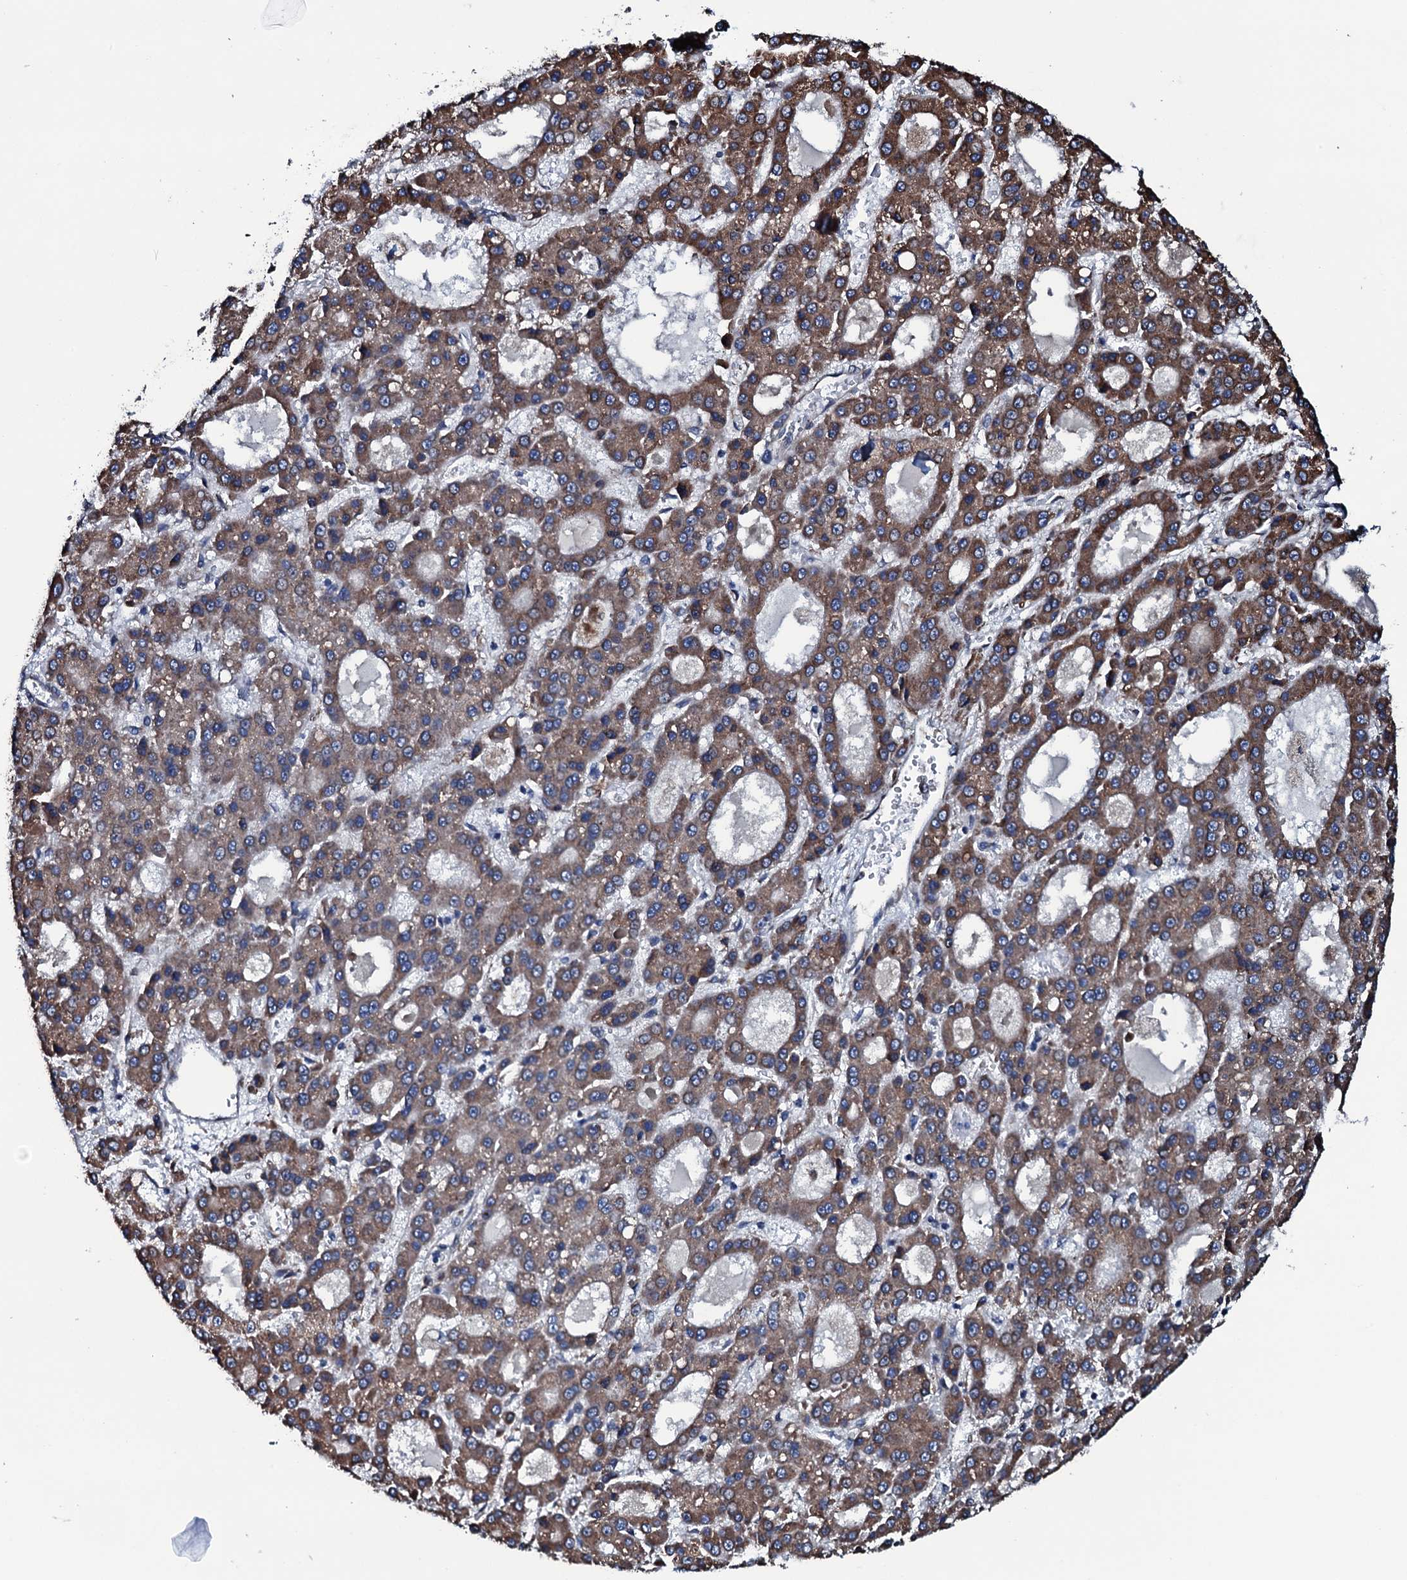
{"staining": {"intensity": "moderate", "quantity": ">75%", "location": "cytoplasmic/membranous"}, "tissue": "liver cancer", "cell_type": "Tumor cells", "image_type": "cancer", "snomed": [{"axis": "morphology", "description": "Carcinoma, Hepatocellular, NOS"}, {"axis": "topography", "description": "Liver"}], "caption": "This photomicrograph displays IHC staining of hepatocellular carcinoma (liver), with medium moderate cytoplasmic/membranous positivity in about >75% of tumor cells.", "gene": "RAB12", "patient": {"sex": "male", "age": 70}}